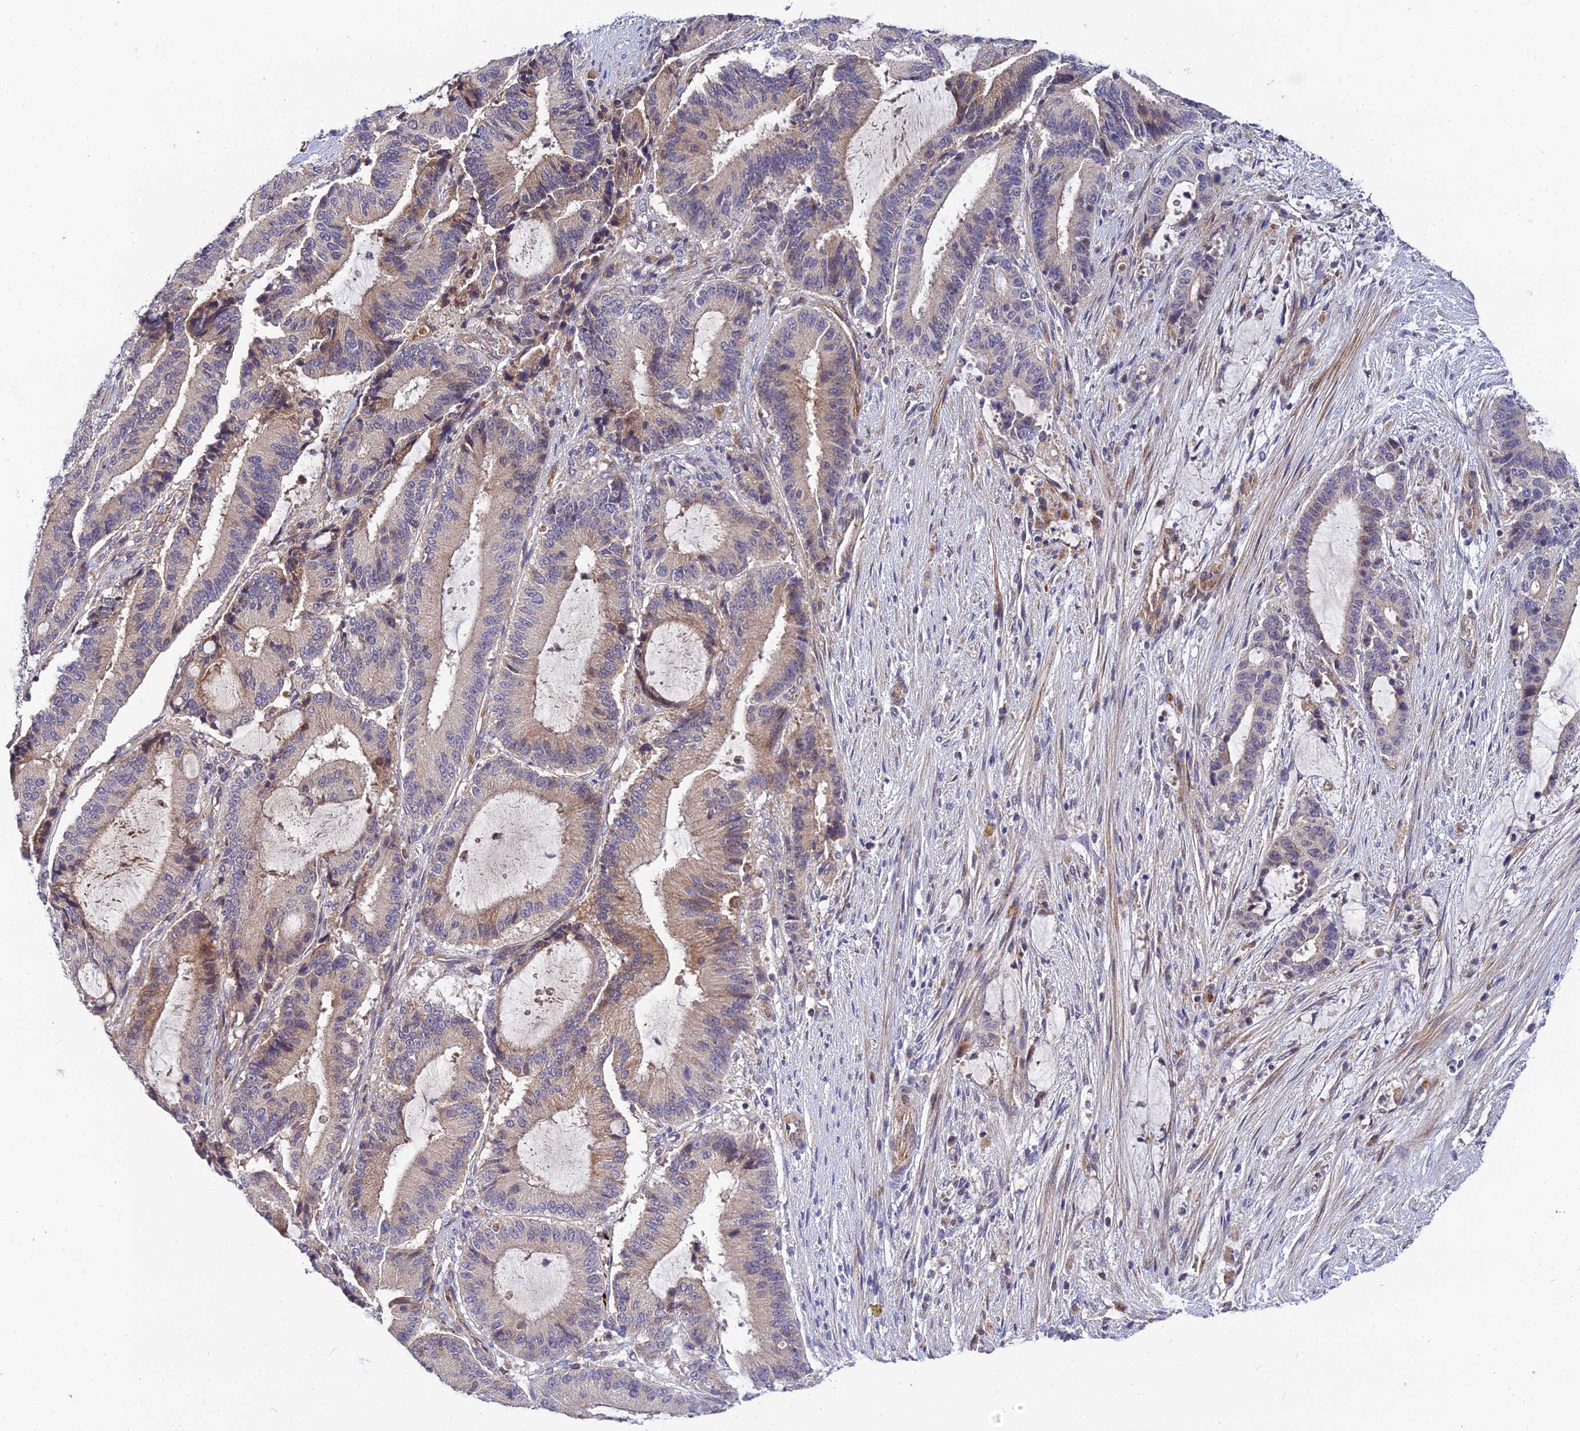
{"staining": {"intensity": "weak", "quantity": "<25%", "location": "cytoplasmic/membranous"}, "tissue": "liver cancer", "cell_type": "Tumor cells", "image_type": "cancer", "snomed": [{"axis": "morphology", "description": "Normal tissue, NOS"}, {"axis": "morphology", "description": "Cholangiocarcinoma"}, {"axis": "topography", "description": "Liver"}, {"axis": "topography", "description": "Peripheral nerve tissue"}], "caption": "DAB immunohistochemical staining of liver cancer (cholangiocarcinoma) exhibits no significant staining in tumor cells.", "gene": "NPY", "patient": {"sex": "female", "age": 73}}